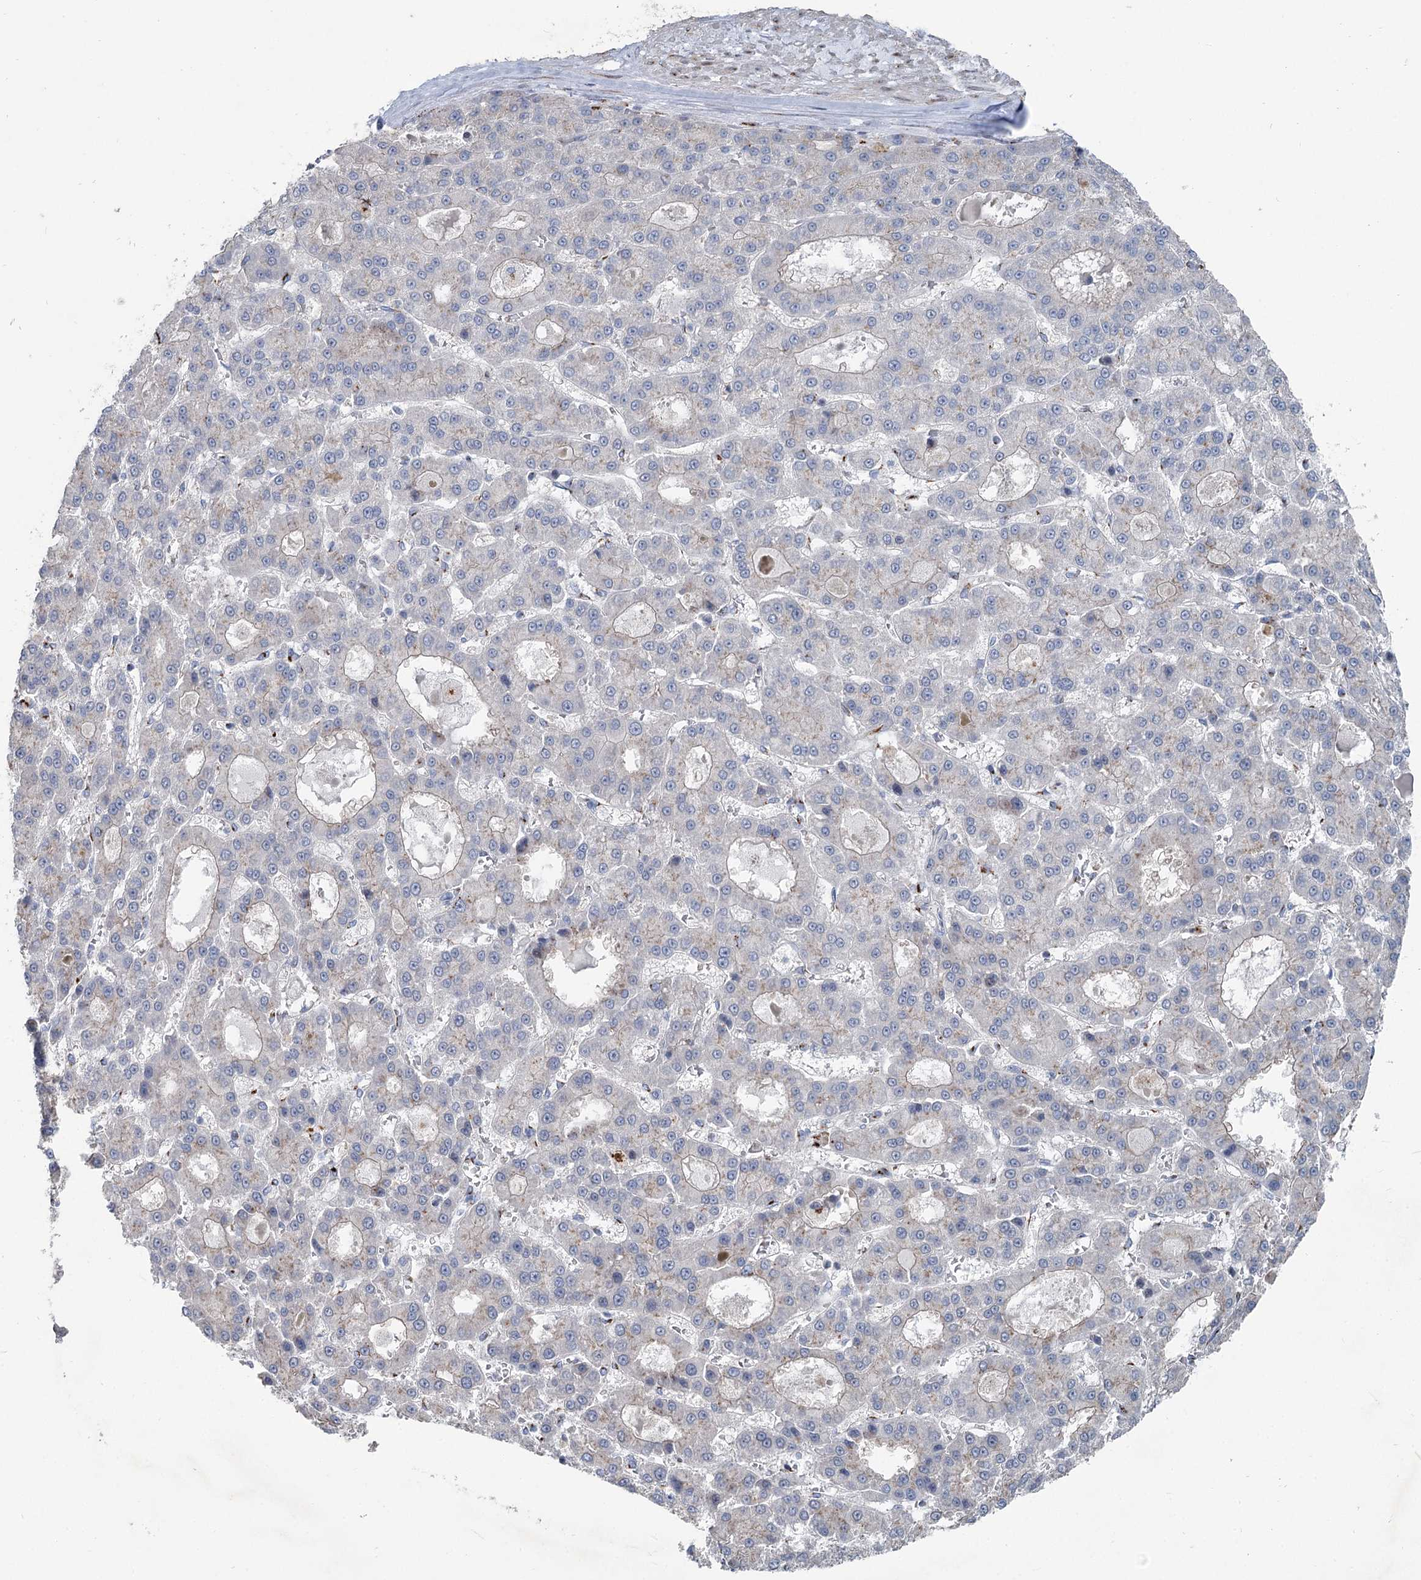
{"staining": {"intensity": "negative", "quantity": "none", "location": "none"}, "tissue": "liver cancer", "cell_type": "Tumor cells", "image_type": "cancer", "snomed": [{"axis": "morphology", "description": "Carcinoma, Hepatocellular, NOS"}, {"axis": "topography", "description": "Liver"}], "caption": "Immunohistochemistry of liver cancer (hepatocellular carcinoma) reveals no positivity in tumor cells.", "gene": "ITIH5", "patient": {"sex": "male", "age": 70}}